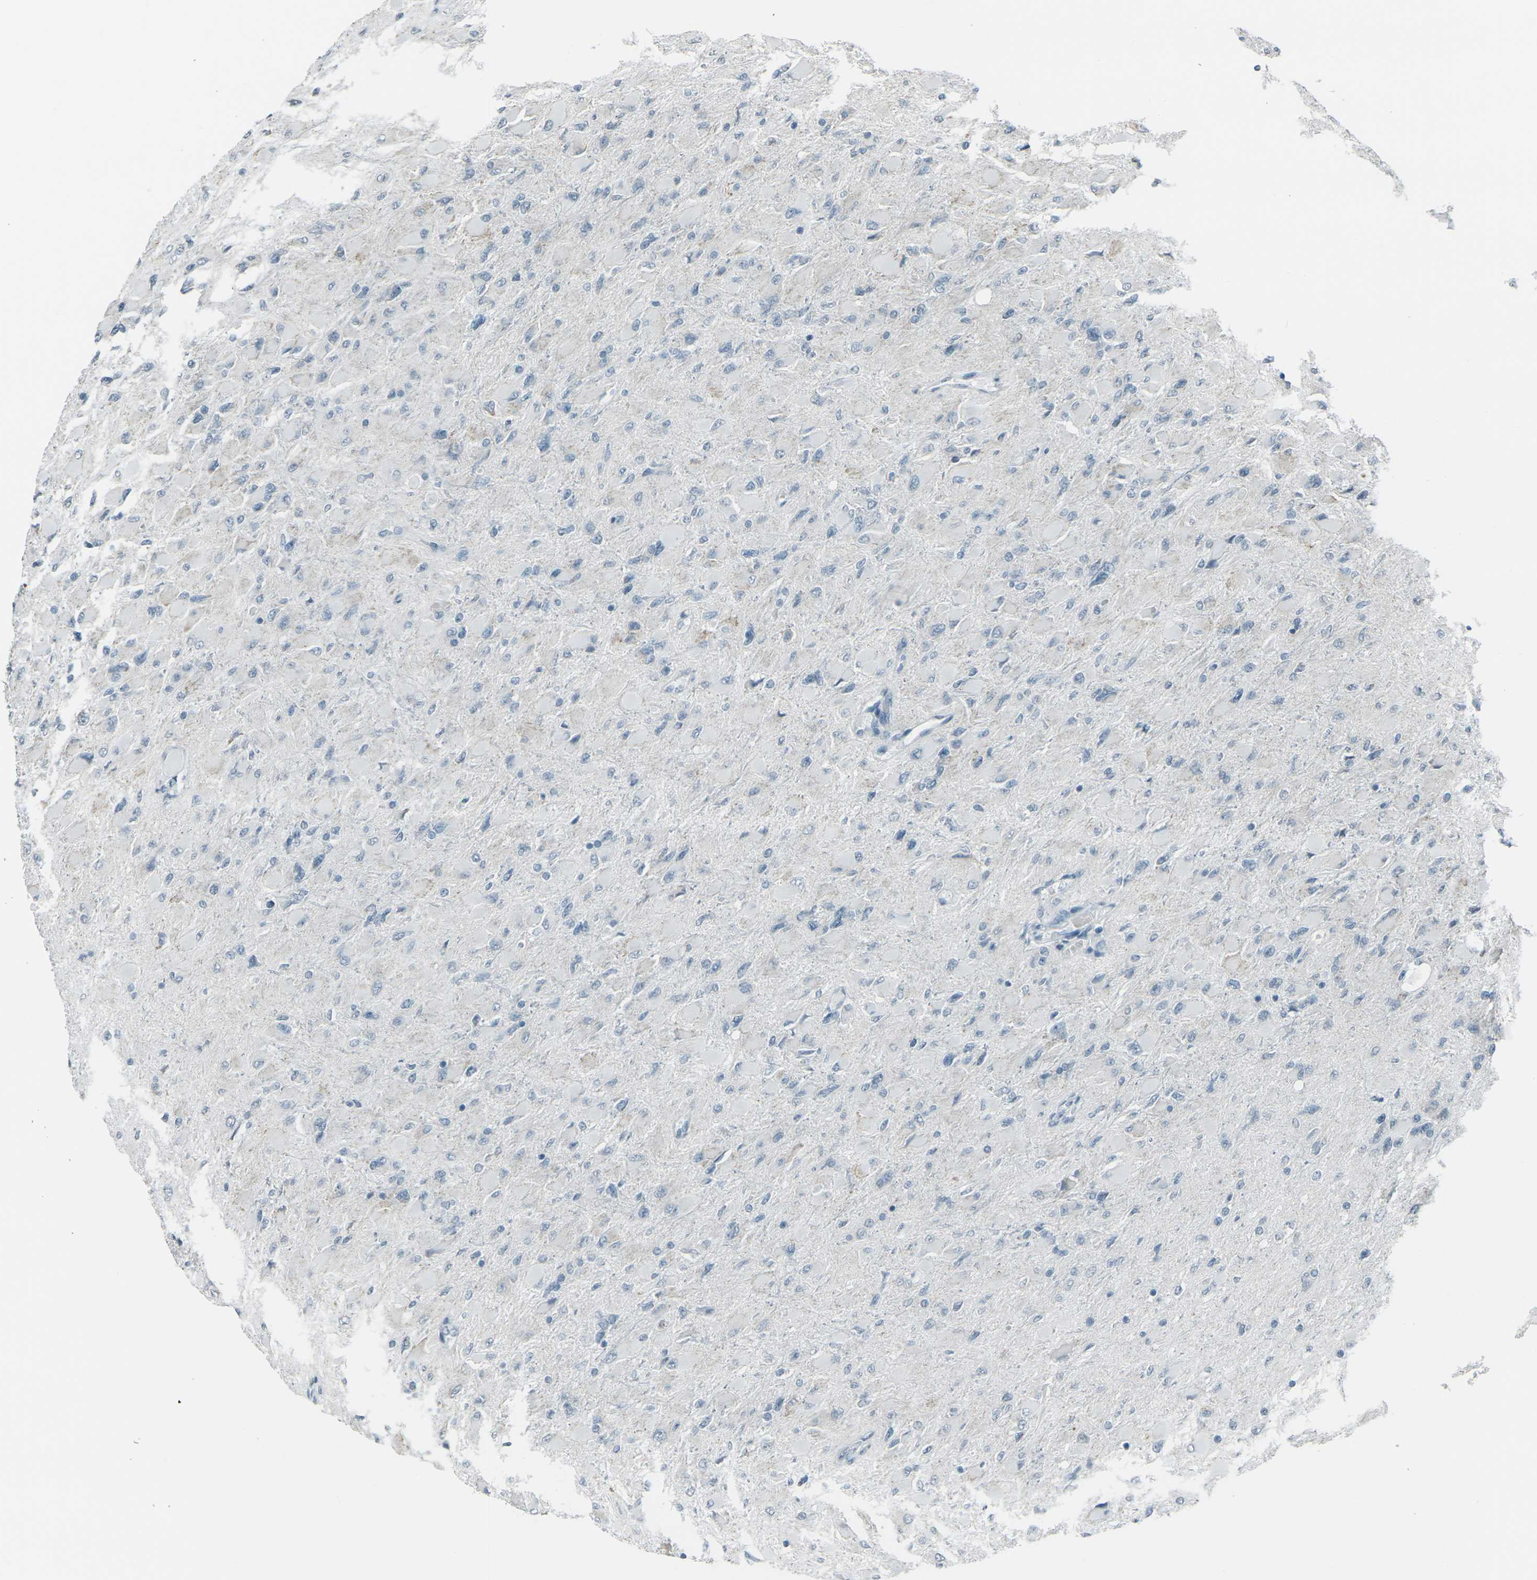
{"staining": {"intensity": "negative", "quantity": "none", "location": "none"}, "tissue": "glioma", "cell_type": "Tumor cells", "image_type": "cancer", "snomed": [{"axis": "morphology", "description": "Glioma, malignant, High grade"}, {"axis": "topography", "description": "Cerebral cortex"}], "caption": "Immunohistochemistry (IHC) photomicrograph of human high-grade glioma (malignant) stained for a protein (brown), which reveals no expression in tumor cells.", "gene": "H2BC1", "patient": {"sex": "female", "age": 36}}